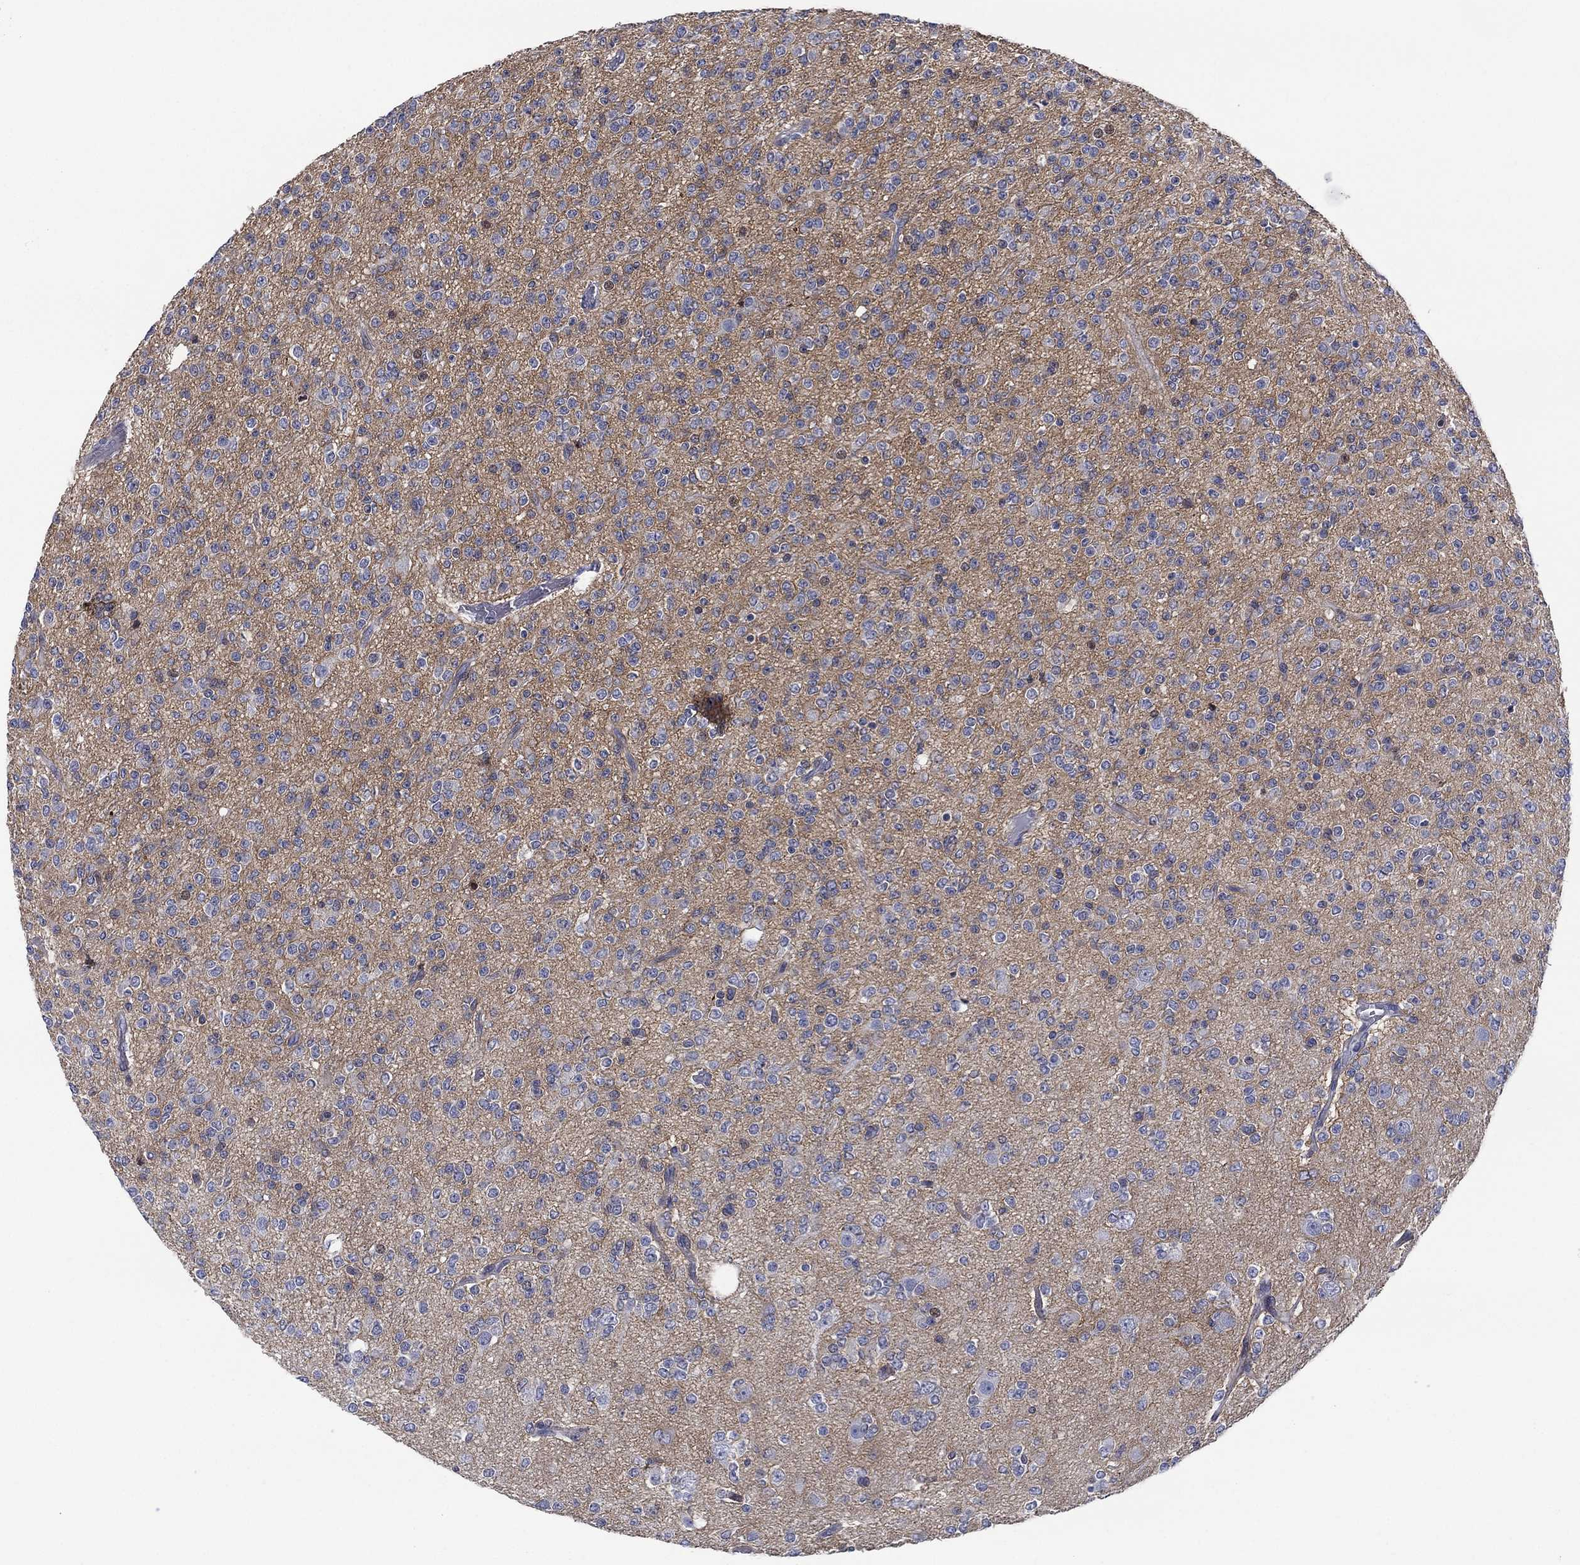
{"staining": {"intensity": "negative", "quantity": "none", "location": "none"}, "tissue": "glioma", "cell_type": "Tumor cells", "image_type": "cancer", "snomed": [{"axis": "morphology", "description": "Glioma, malignant, Low grade"}, {"axis": "topography", "description": "Brain"}], "caption": "This is an IHC histopathology image of human low-grade glioma (malignant). There is no expression in tumor cells.", "gene": "SLC4A4", "patient": {"sex": "male", "age": 27}}